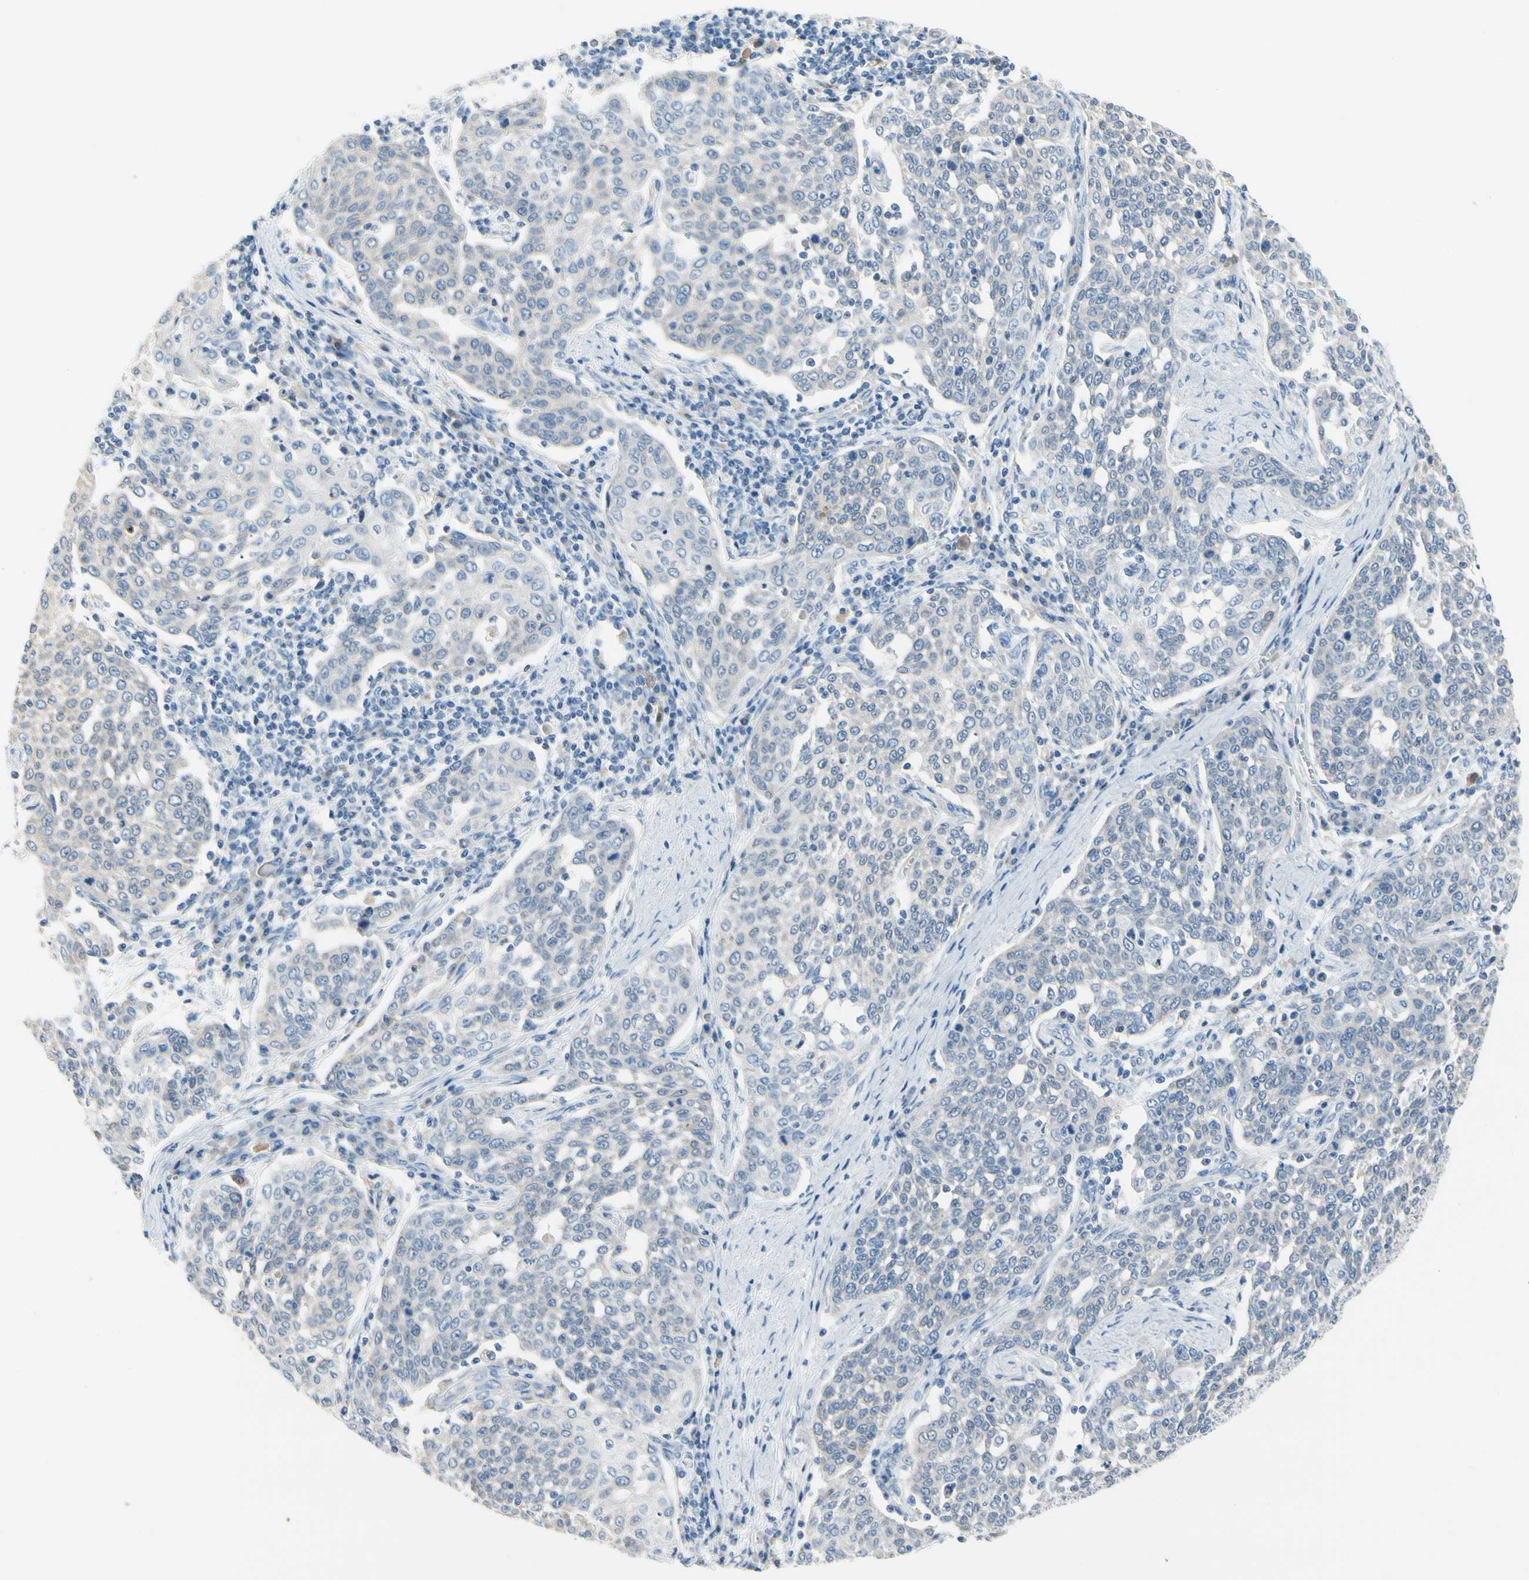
{"staining": {"intensity": "negative", "quantity": "none", "location": "none"}, "tissue": "cervical cancer", "cell_type": "Tumor cells", "image_type": "cancer", "snomed": [{"axis": "morphology", "description": "Squamous cell carcinoma, NOS"}, {"axis": "topography", "description": "Cervix"}], "caption": "This is an IHC photomicrograph of squamous cell carcinoma (cervical). There is no staining in tumor cells.", "gene": "CNDP1", "patient": {"sex": "female", "age": 34}}